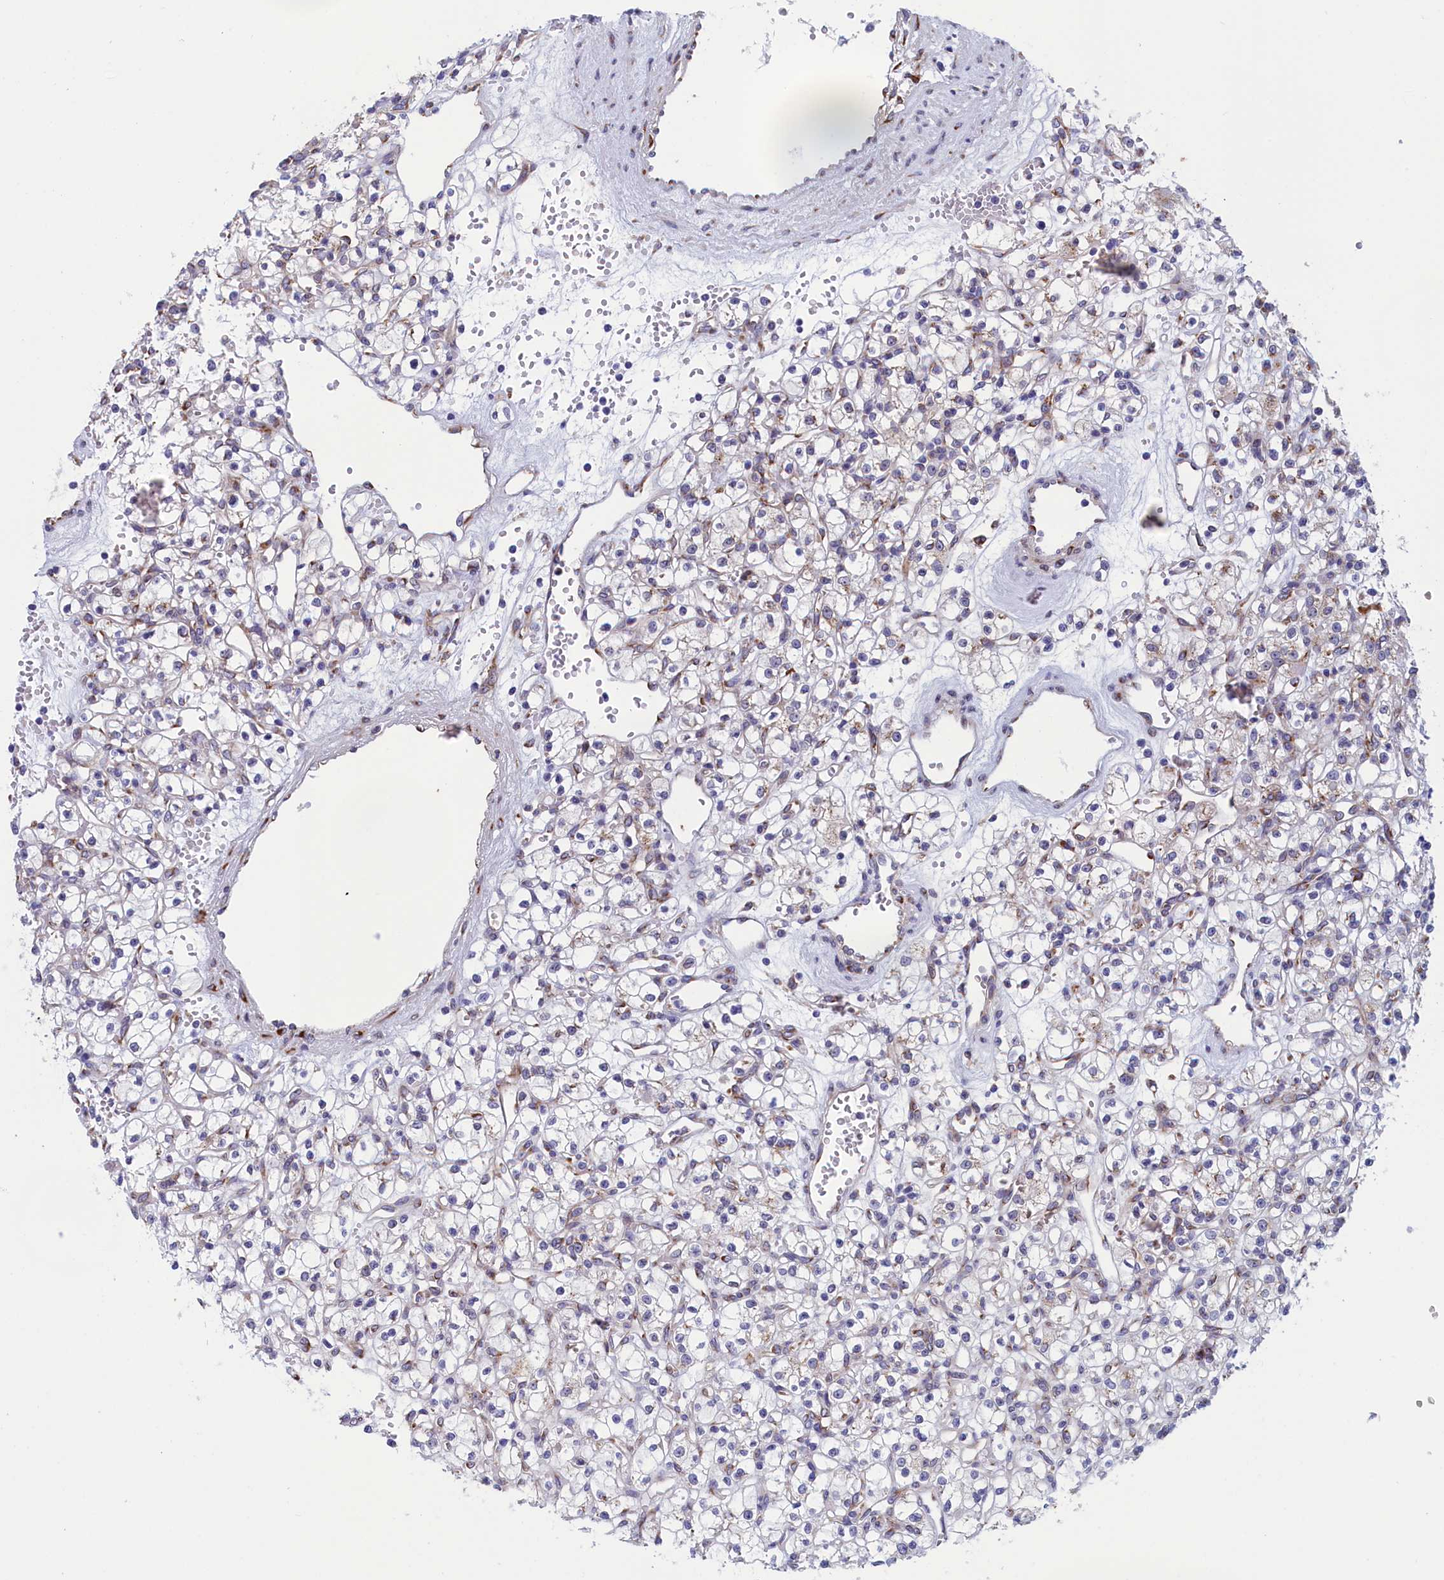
{"staining": {"intensity": "weak", "quantity": "<25%", "location": "cytoplasmic/membranous"}, "tissue": "renal cancer", "cell_type": "Tumor cells", "image_type": "cancer", "snomed": [{"axis": "morphology", "description": "Adenocarcinoma, NOS"}, {"axis": "topography", "description": "Kidney"}], "caption": "Tumor cells are negative for protein expression in human renal adenocarcinoma. (Brightfield microscopy of DAB IHC at high magnification).", "gene": "CCDC68", "patient": {"sex": "female", "age": 59}}